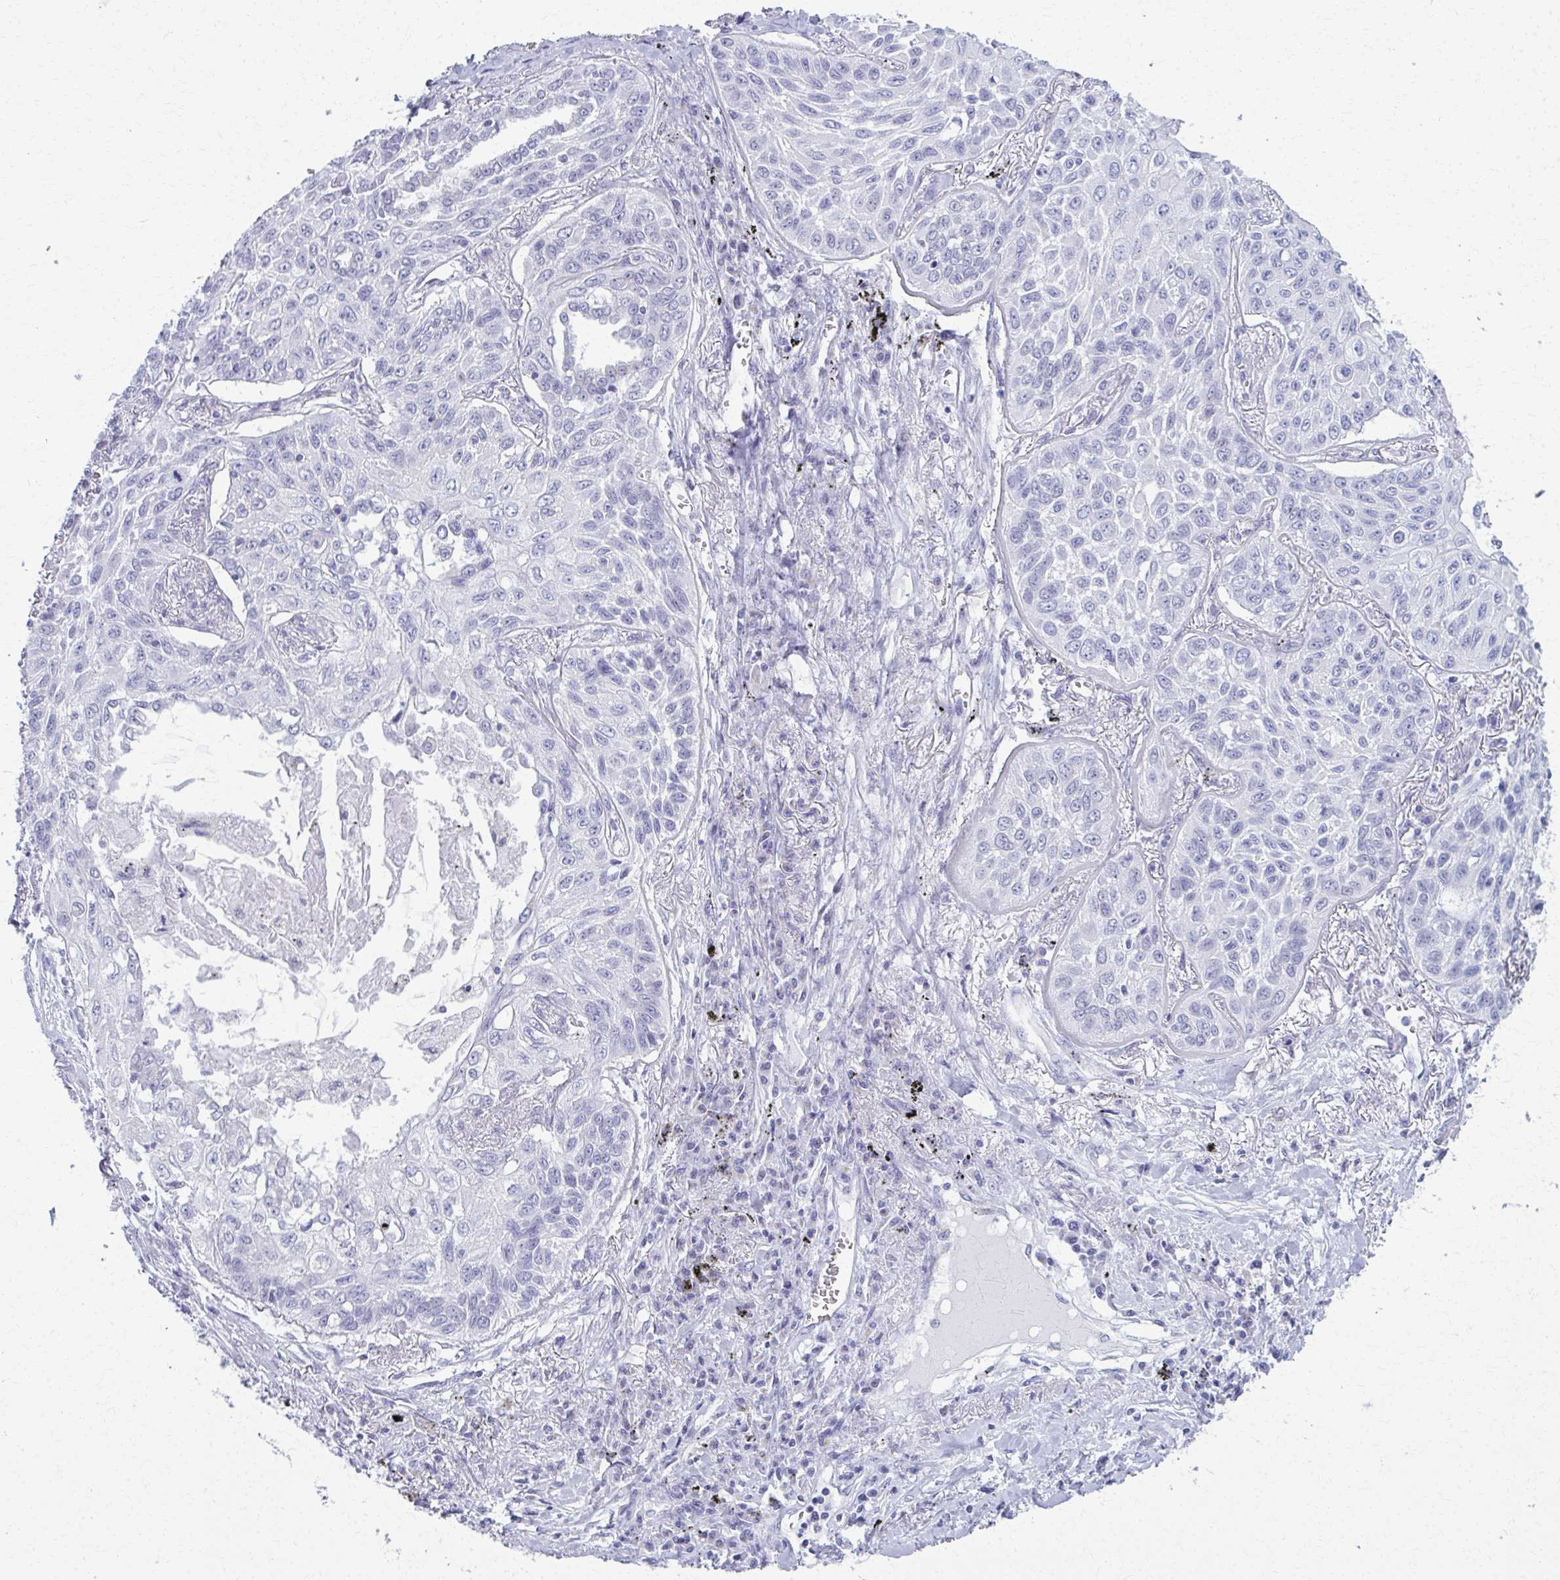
{"staining": {"intensity": "negative", "quantity": "none", "location": "none"}, "tissue": "lung cancer", "cell_type": "Tumor cells", "image_type": "cancer", "snomed": [{"axis": "morphology", "description": "Squamous cell carcinoma, NOS"}, {"axis": "topography", "description": "Lung"}], "caption": "Human lung cancer (squamous cell carcinoma) stained for a protein using immunohistochemistry (IHC) reveals no positivity in tumor cells.", "gene": "SCLY", "patient": {"sex": "male", "age": 75}}